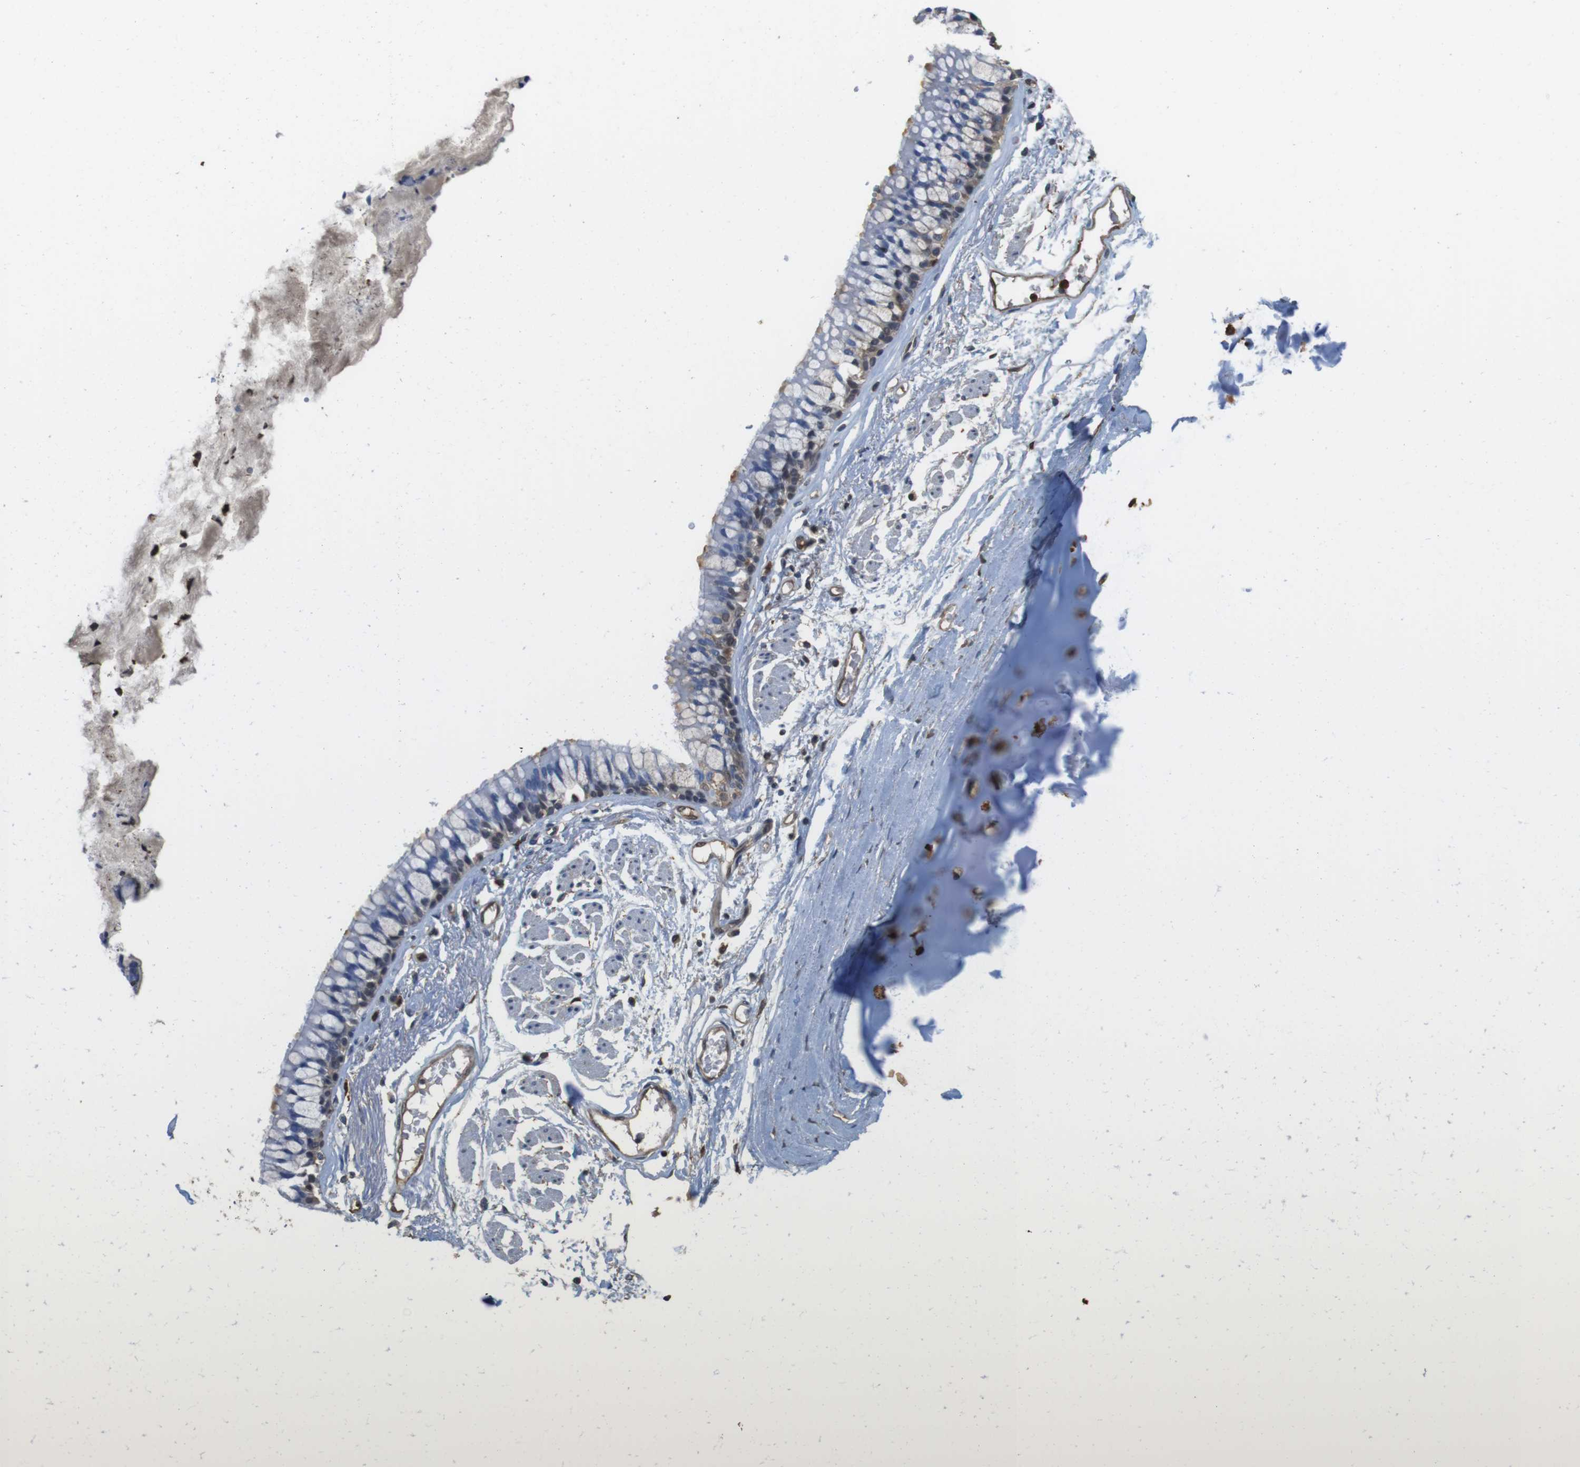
{"staining": {"intensity": "moderate", "quantity": "25%-75%", "location": "cytoplasmic/membranous"}, "tissue": "adipose tissue", "cell_type": "Adipocytes", "image_type": "normal", "snomed": [{"axis": "morphology", "description": "Normal tissue, NOS"}, {"axis": "topography", "description": "Cartilage tissue"}, {"axis": "topography", "description": "Bronchus"}], "caption": "Immunohistochemistry (IHC) of benign human adipose tissue shows medium levels of moderate cytoplasmic/membranous positivity in approximately 25%-75% of adipocytes.", "gene": "LDHA", "patient": {"sex": "female", "age": 73}}